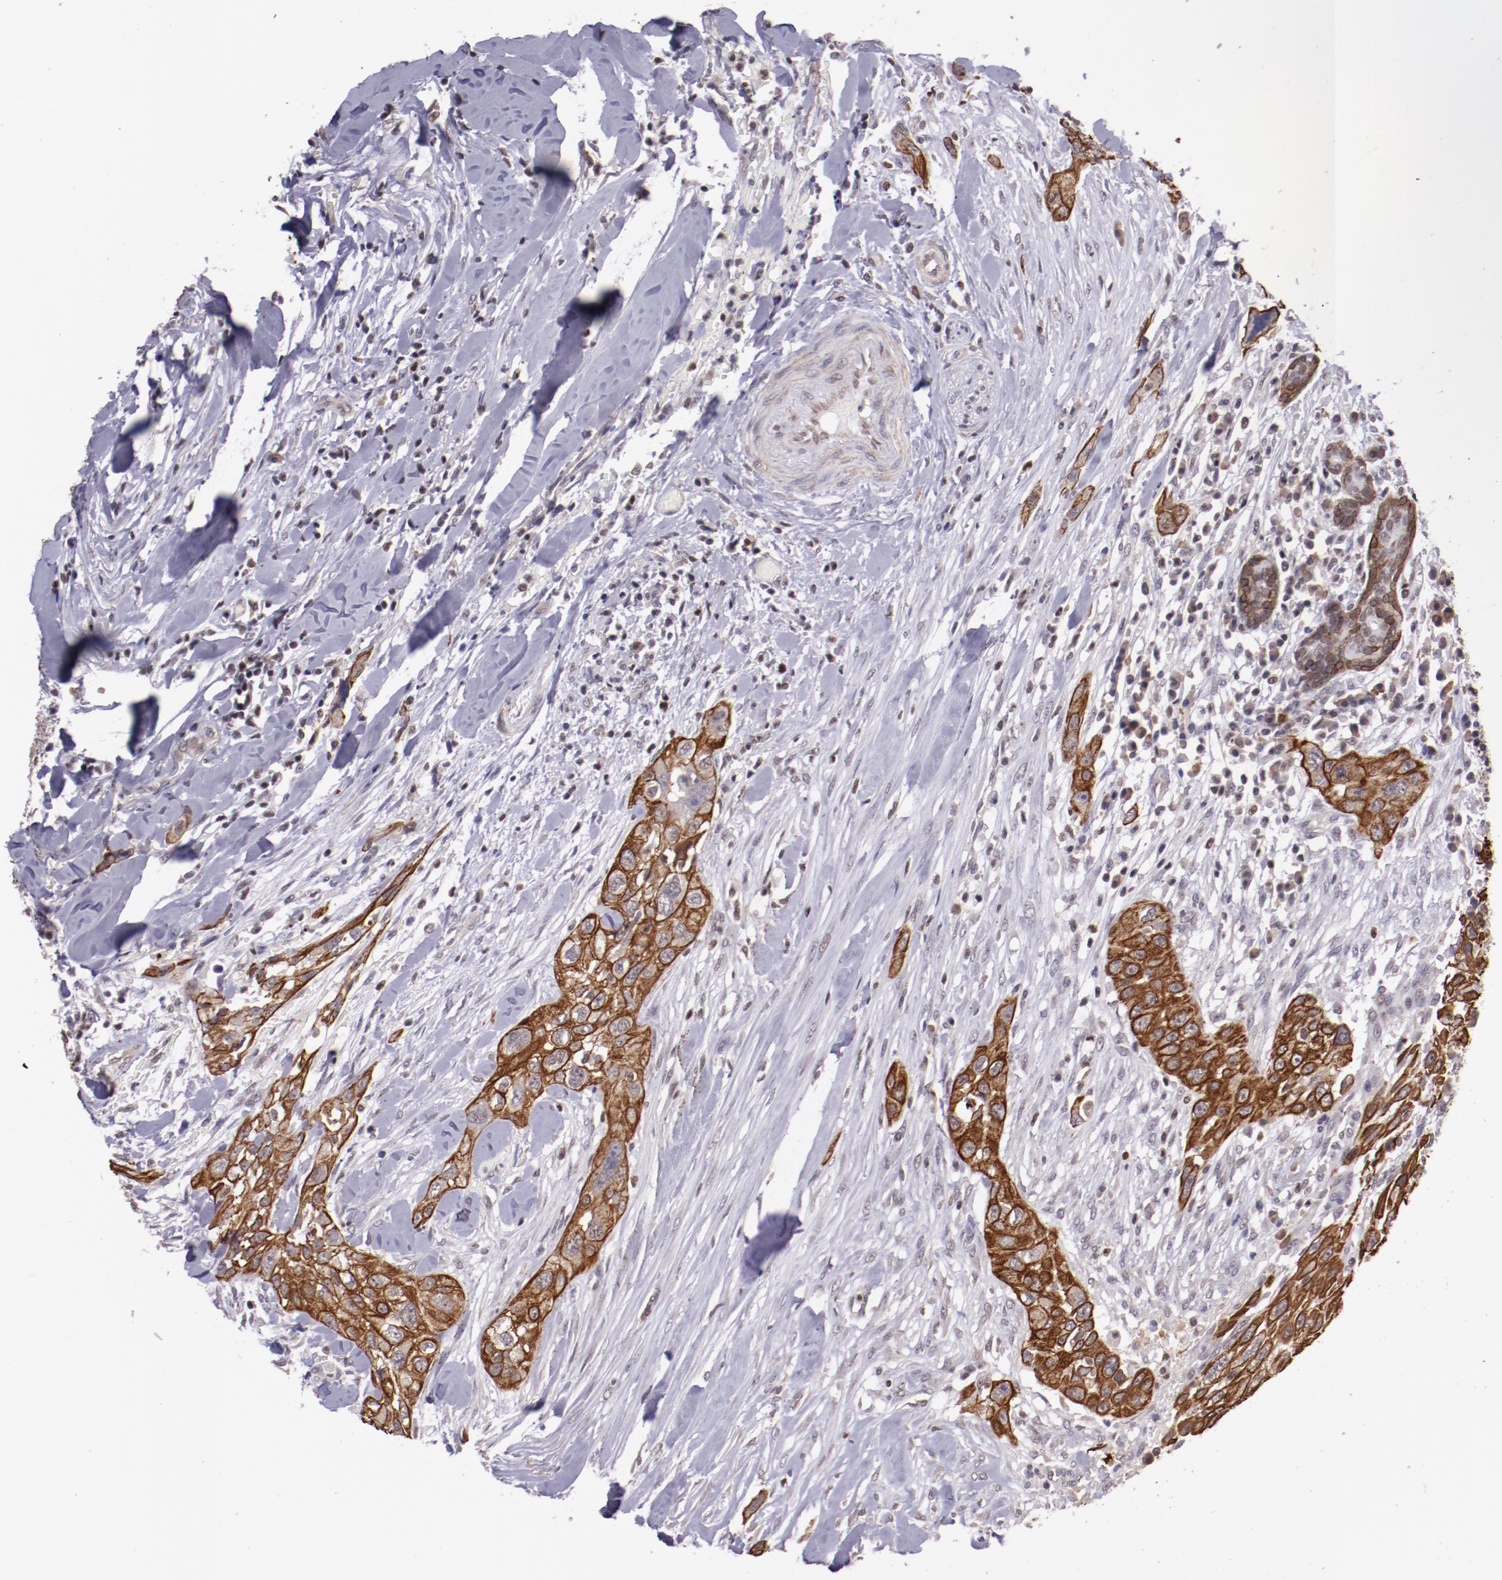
{"staining": {"intensity": "moderate", "quantity": ">75%", "location": "cytoplasmic/membranous"}, "tissue": "head and neck cancer", "cell_type": "Tumor cells", "image_type": "cancer", "snomed": [{"axis": "morphology", "description": "Neoplasm, malignant, NOS"}, {"axis": "topography", "description": "Salivary gland"}, {"axis": "topography", "description": "Head-Neck"}], "caption": "A medium amount of moderate cytoplasmic/membranous staining is seen in about >75% of tumor cells in malignant neoplasm (head and neck) tissue. (Brightfield microscopy of DAB IHC at high magnification).", "gene": "ELF1", "patient": {"sex": "male", "age": 43}}